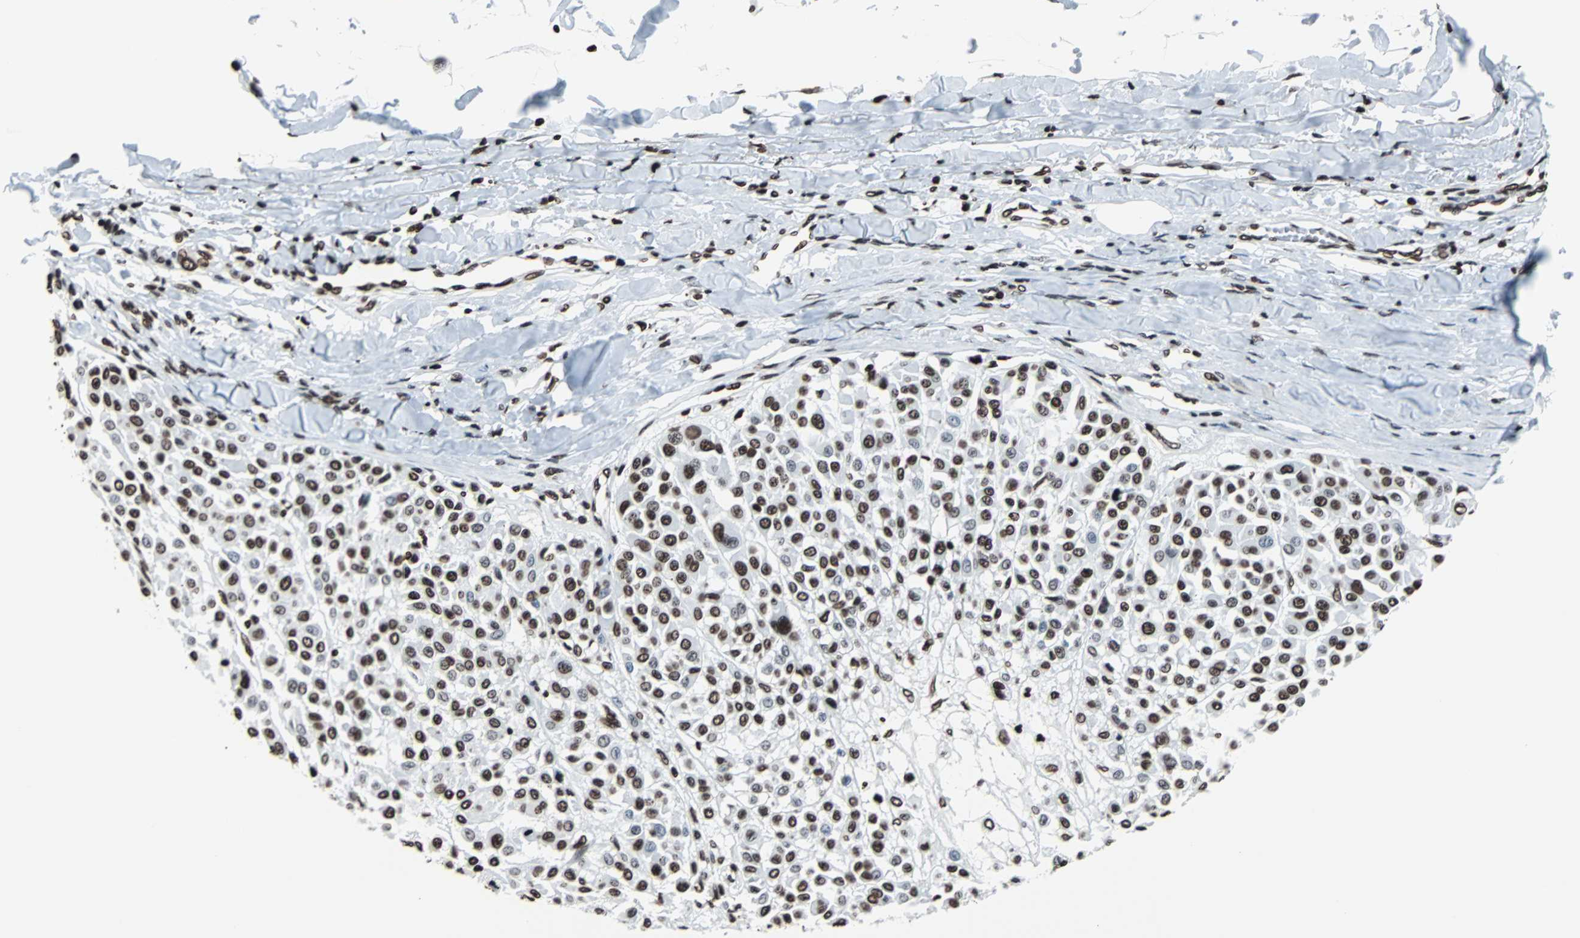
{"staining": {"intensity": "strong", "quantity": ">75%", "location": "nuclear"}, "tissue": "melanoma", "cell_type": "Tumor cells", "image_type": "cancer", "snomed": [{"axis": "morphology", "description": "Malignant melanoma, Metastatic site"}, {"axis": "topography", "description": "Soft tissue"}], "caption": "Immunohistochemical staining of malignant melanoma (metastatic site) displays strong nuclear protein staining in about >75% of tumor cells.", "gene": "H2BC18", "patient": {"sex": "male", "age": 41}}